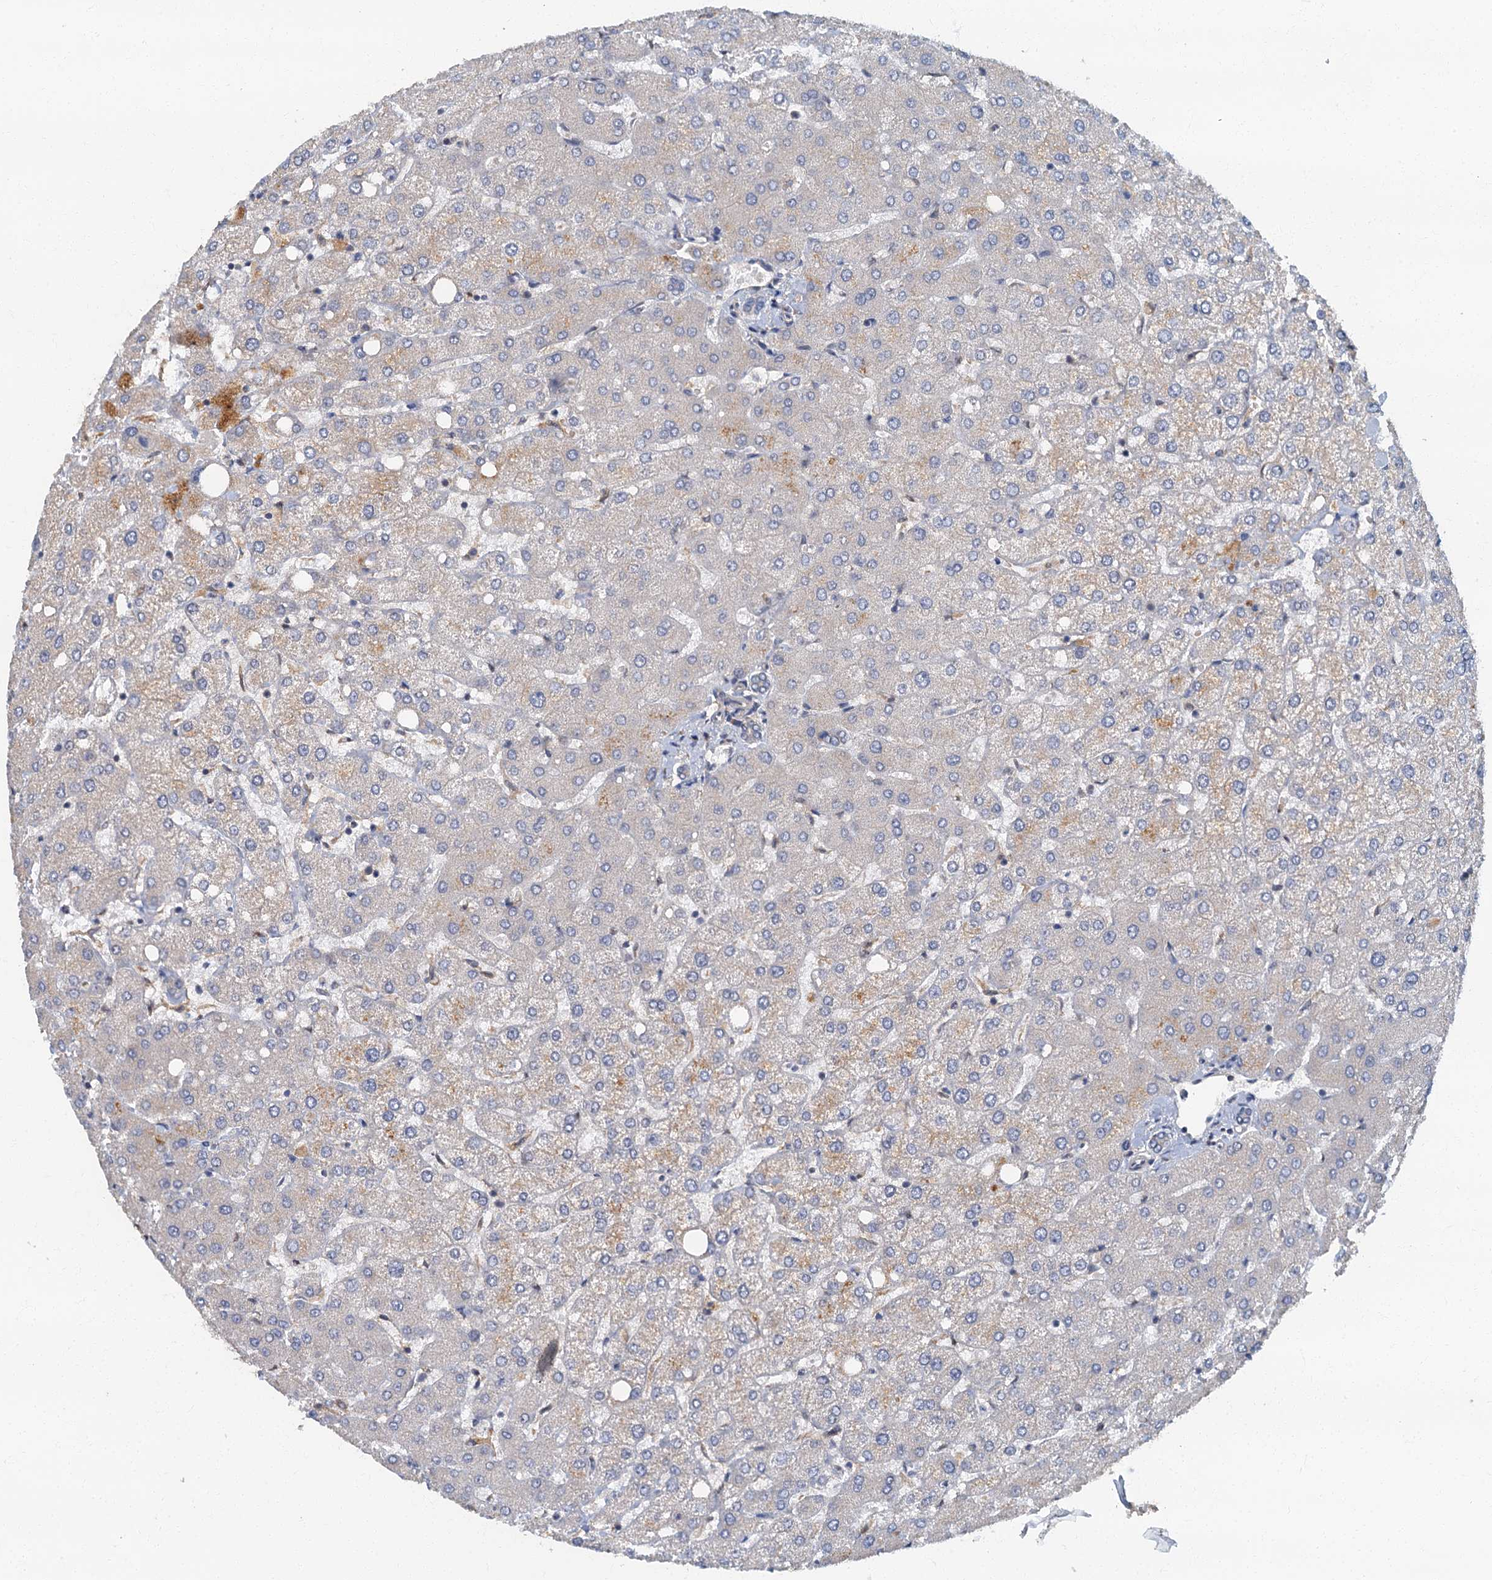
{"staining": {"intensity": "negative", "quantity": "none", "location": "none"}, "tissue": "liver", "cell_type": "Cholangiocytes", "image_type": "normal", "snomed": [{"axis": "morphology", "description": "Normal tissue, NOS"}, {"axis": "topography", "description": "Liver"}], "caption": "Immunohistochemistry of normal human liver displays no positivity in cholangiocytes. (Brightfield microscopy of DAB (3,3'-diaminobenzidine) immunohistochemistry (IHC) at high magnification).", "gene": "TBCK", "patient": {"sex": "female", "age": 54}}